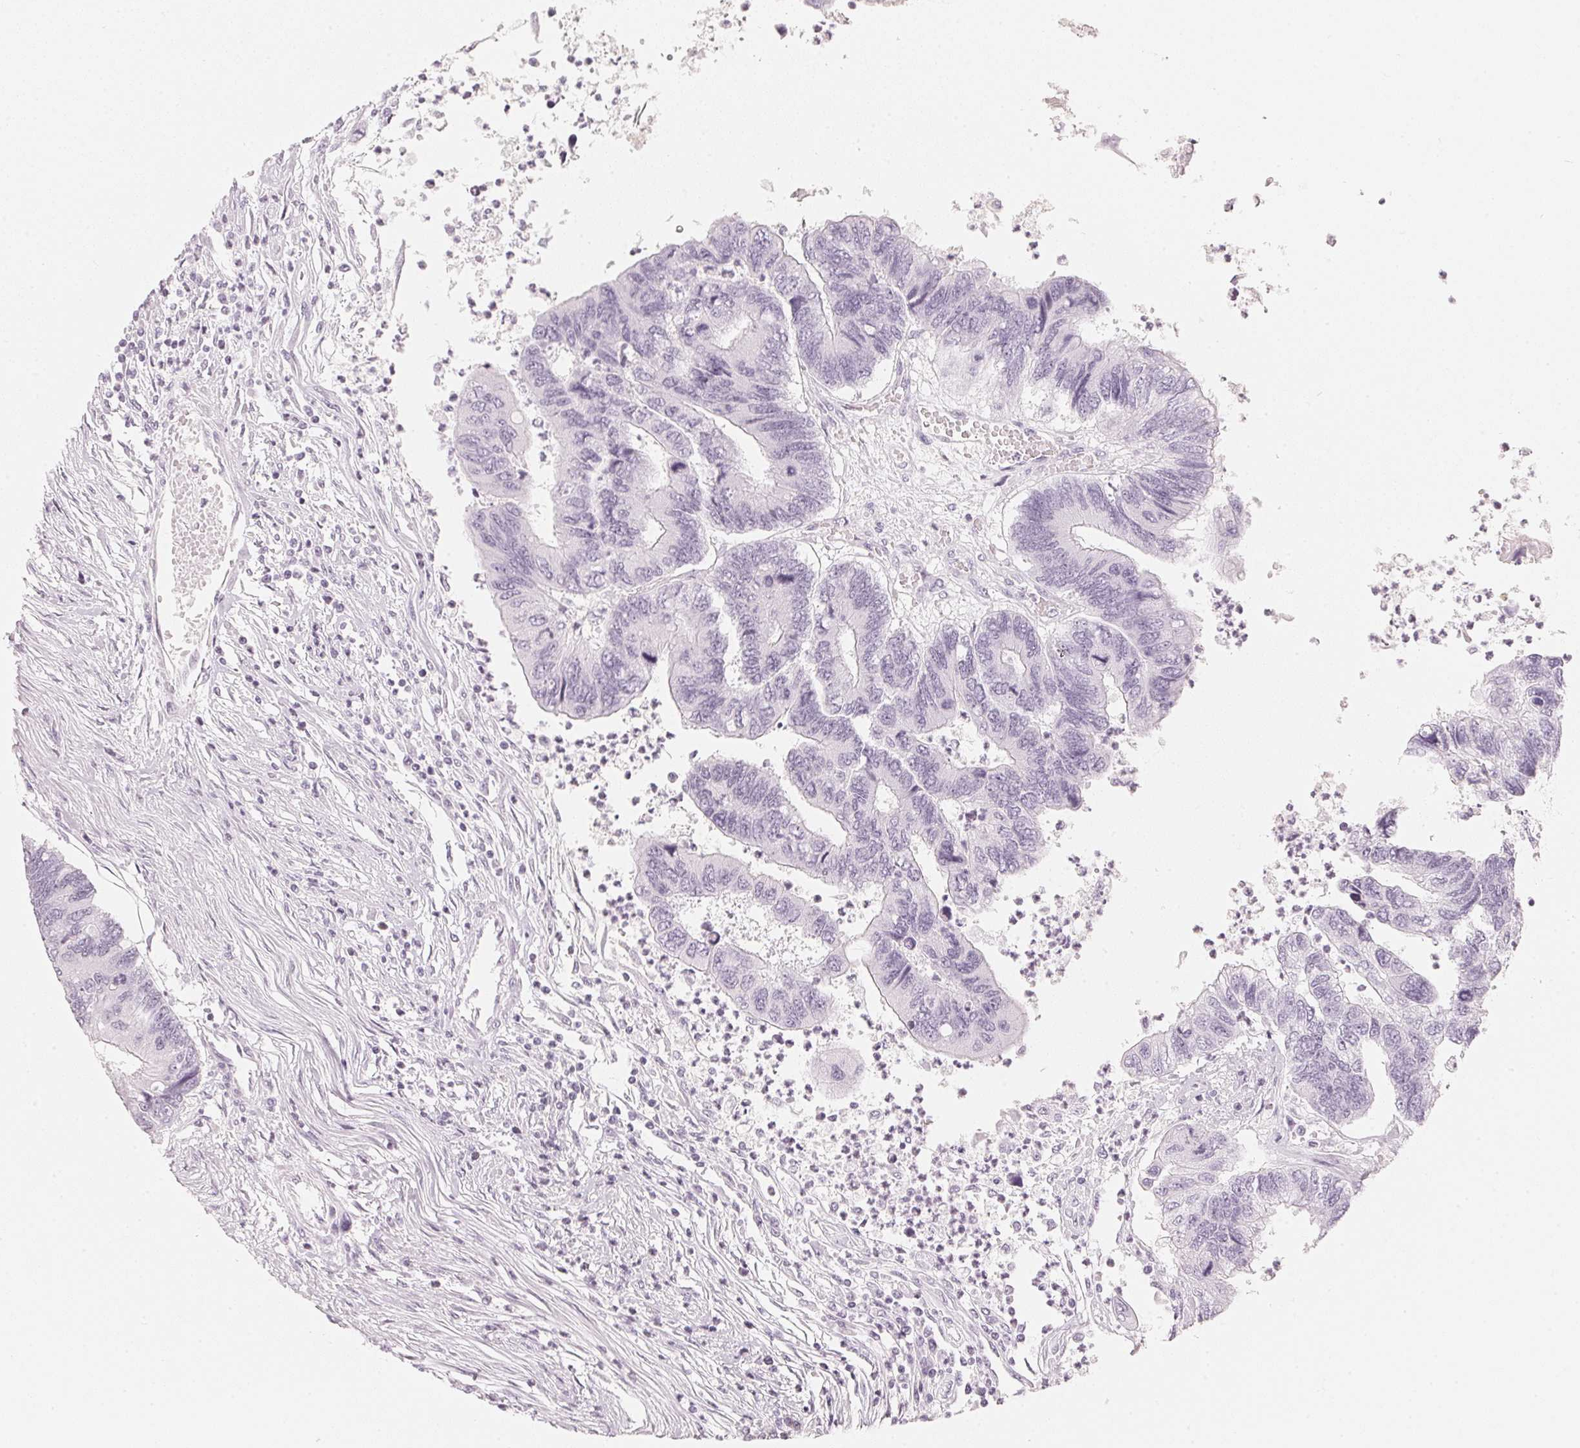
{"staining": {"intensity": "negative", "quantity": "none", "location": "none"}, "tissue": "colorectal cancer", "cell_type": "Tumor cells", "image_type": "cancer", "snomed": [{"axis": "morphology", "description": "Adenocarcinoma, NOS"}, {"axis": "topography", "description": "Colon"}], "caption": "This is an IHC image of human colorectal adenocarcinoma. There is no positivity in tumor cells.", "gene": "SLC22A8", "patient": {"sex": "female", "age": 67}}